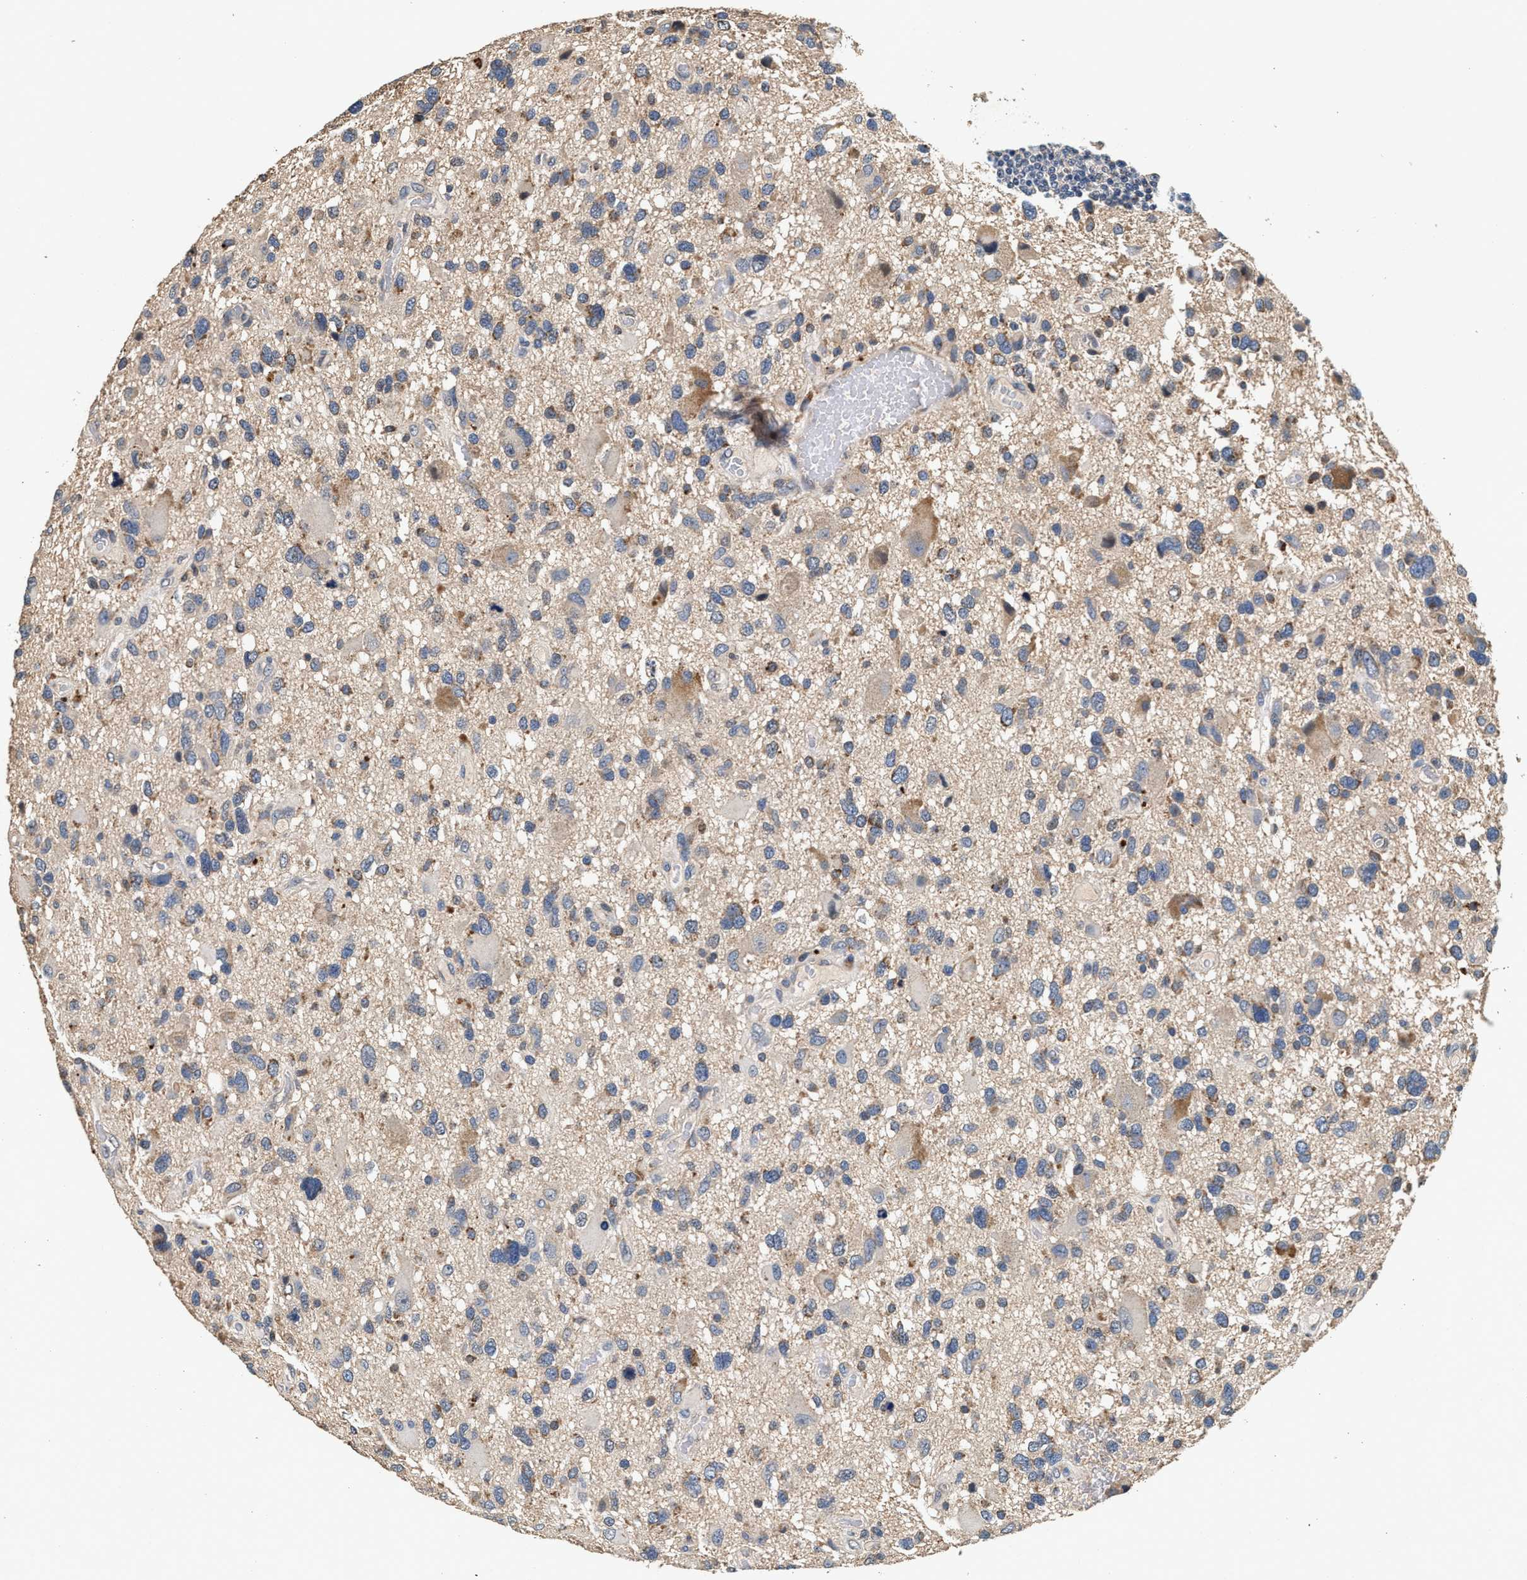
{"staining": {"intensity": "weak", "quantity": "<25%", "location": "cytoplasmic/membranous"}, "tissue": "glioma", "cell_type": "Tumor cells", "image_type": "cancer", "snomed": [{"axis": "morphology", "description": "Glioma, malignant, High grade"}, {"axis": "topography", "description": "Brain"}], "caption": "A high-resolution histopathology image shows IHC staining of malignant glioma (high-grade), which demonstrates no significant staining in tumor cells.", "gene": "PTGR3", "patient": {"sex": "male", "age": 33}}